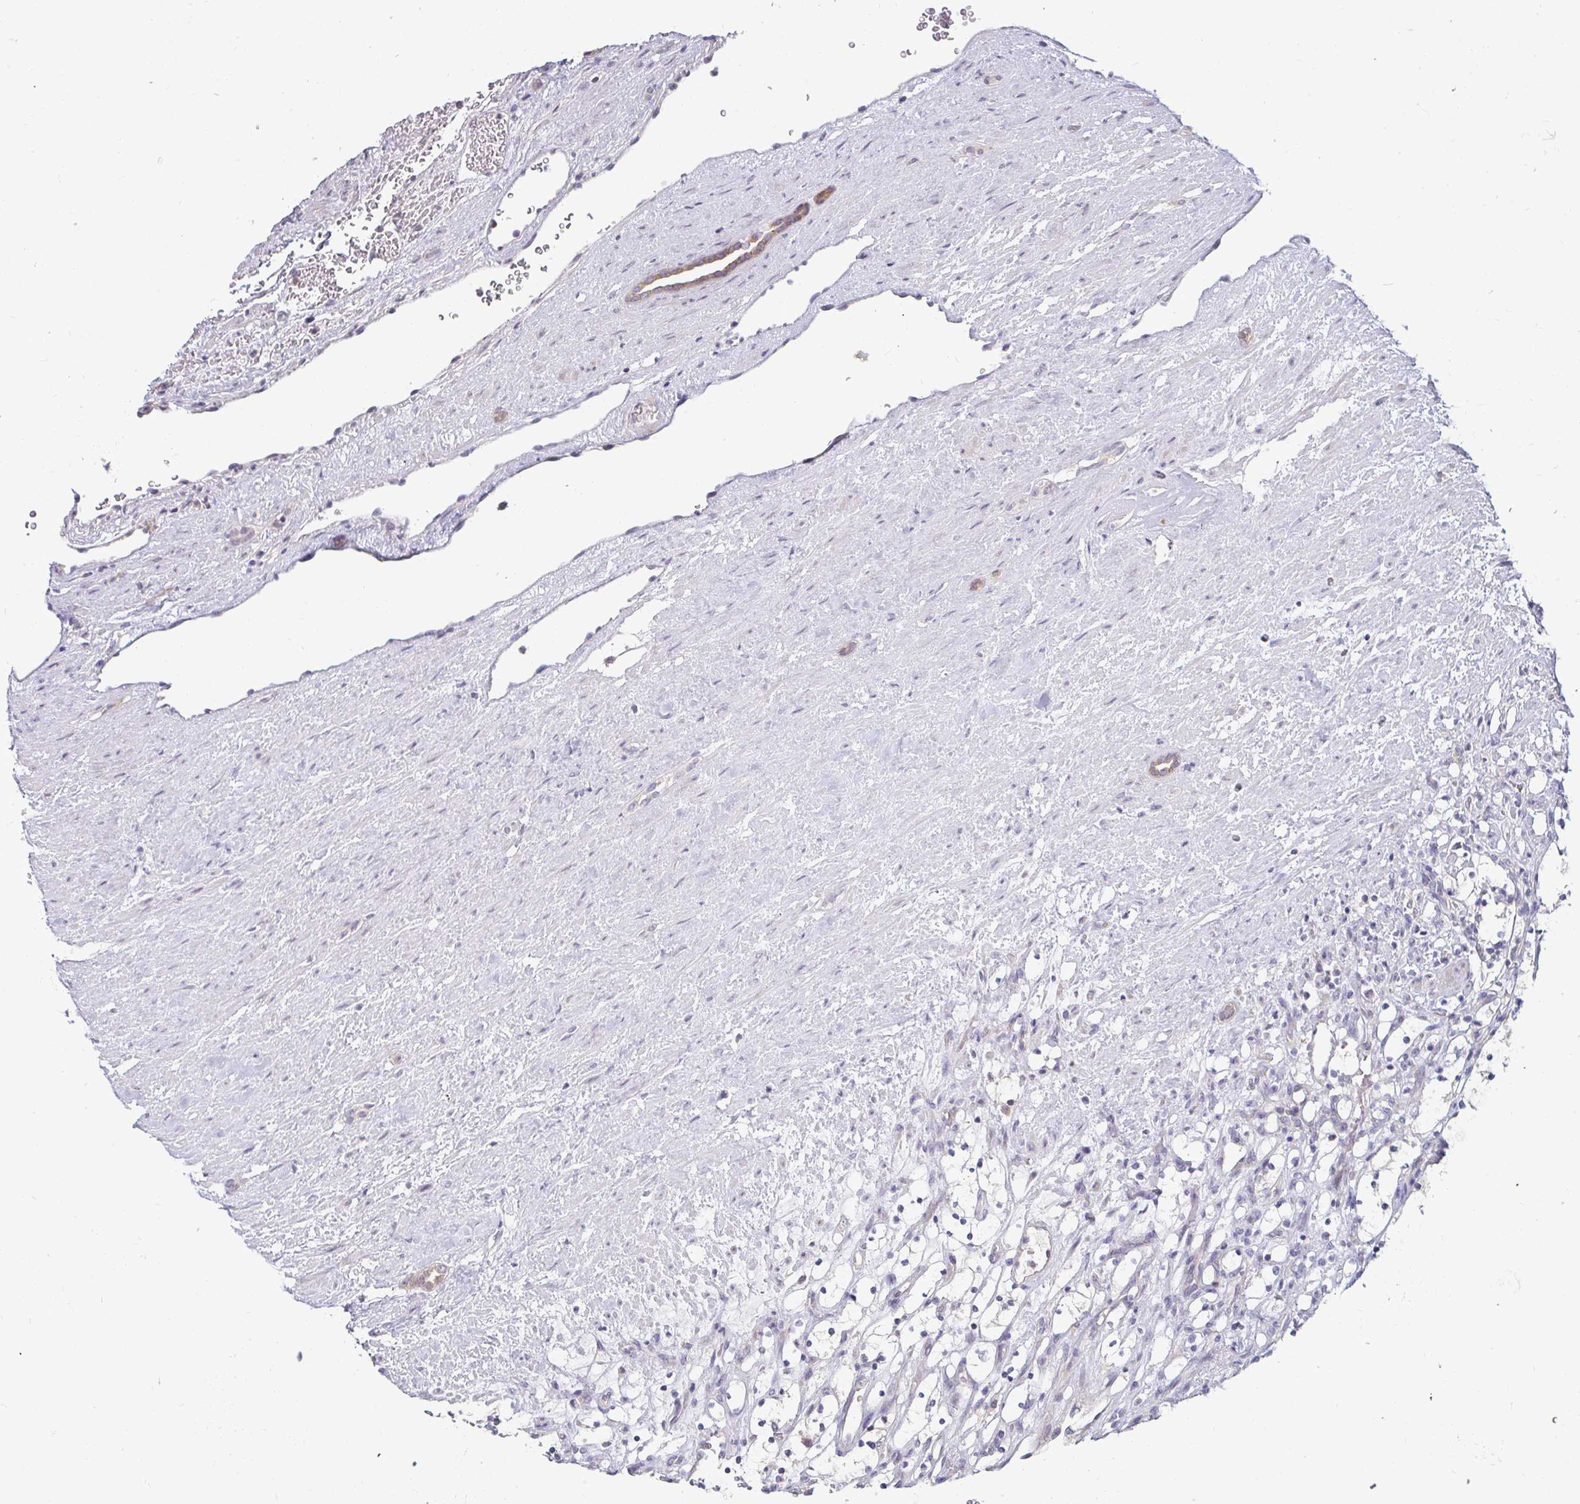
{"staining": {"intensity": "negative", "quantity": "none", "location": "none"}, "tissue": "renal cancer", "cell_type": "Tumor cells", "image_type": "cancer", "snomed": [{"axis": "morphology", "description": "Adenocarcinoma, NOS"}, {"axis": "topography", "description": "Kidney"}], "caption": "An immunohistochemistry photomicrograph of adenocarcinoma (renal) is shown. There is no staining in tumor cells of adenocarcinoma (renal).", "gene": "GSTM1", "patient": {"sex": "female", "age": 69}}